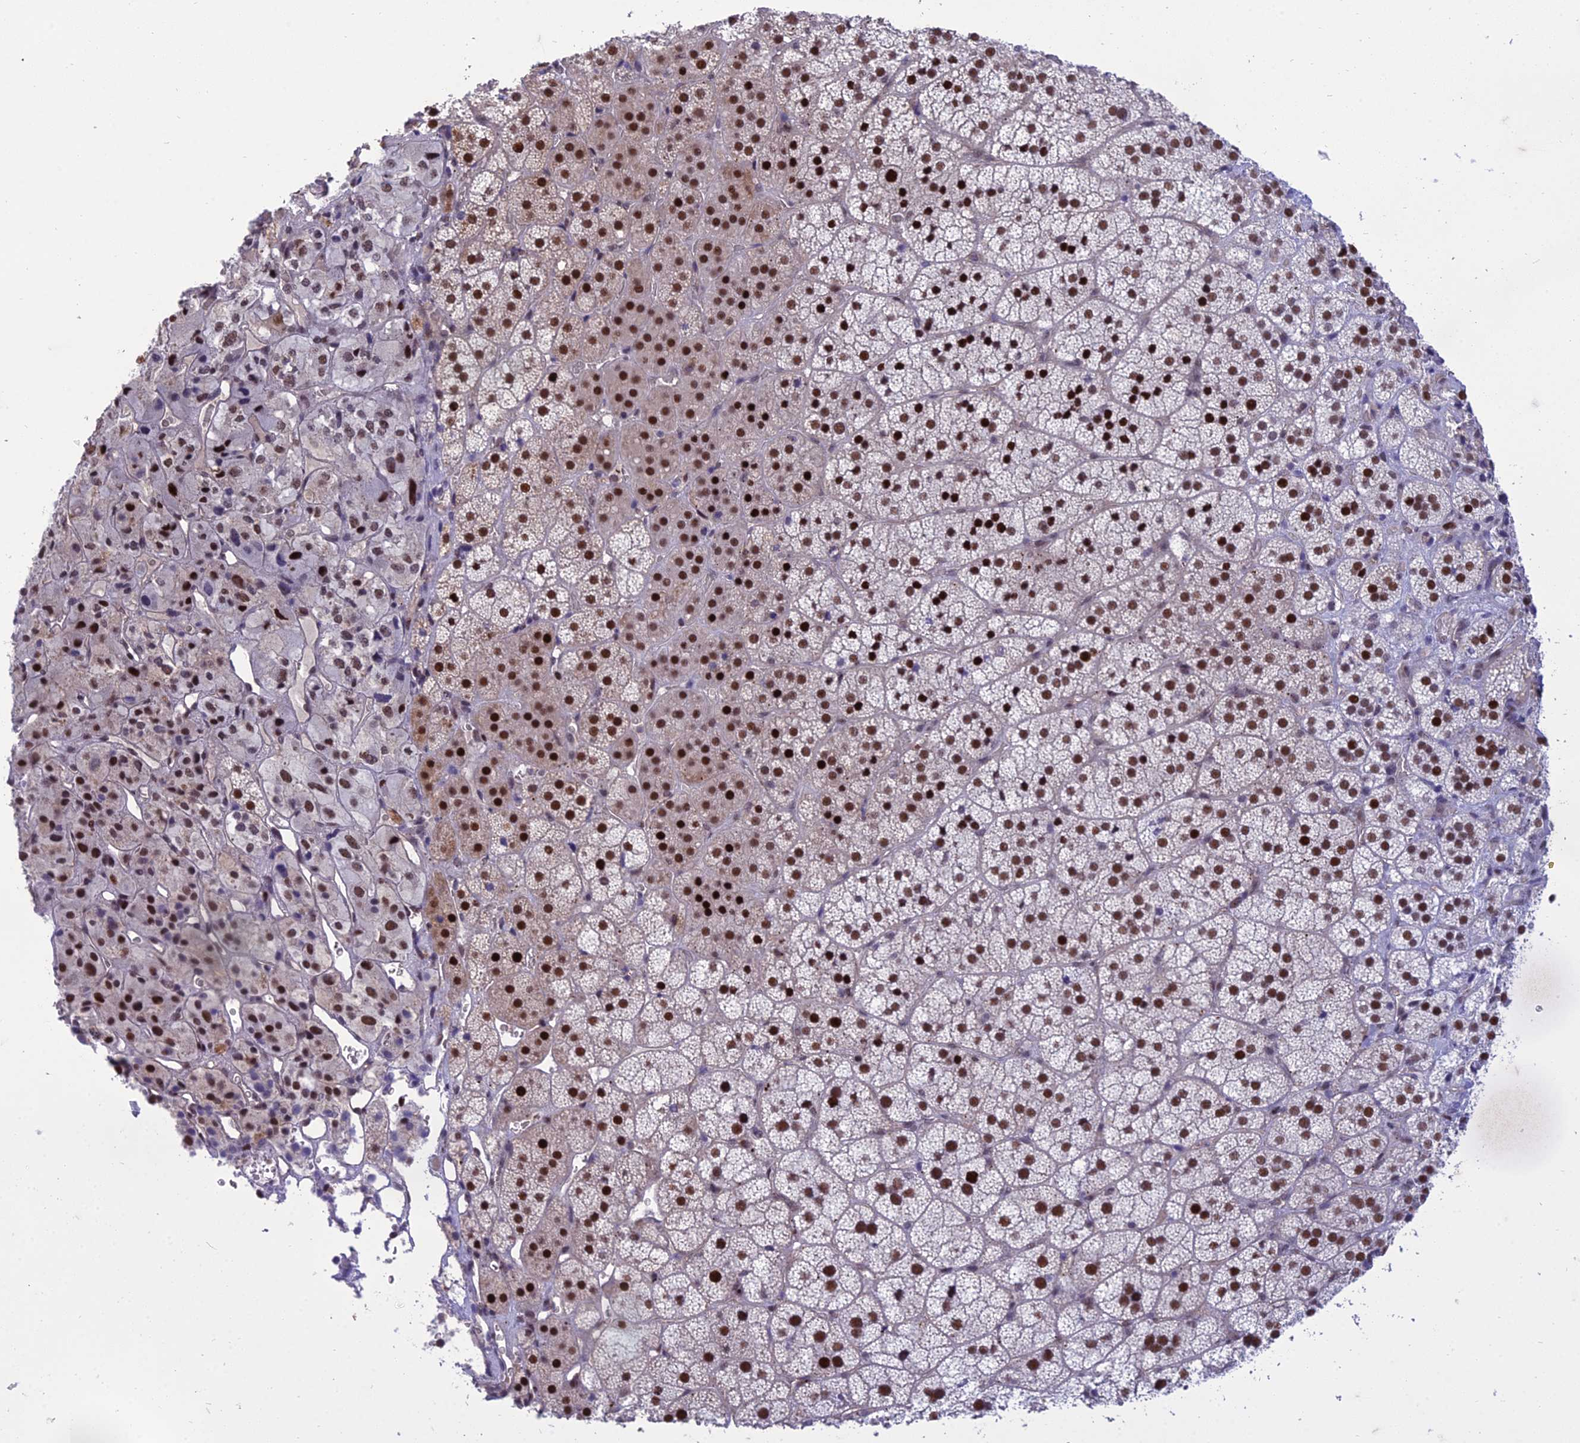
{"staining": {"intensity": "strong", "quantity": ">75%", "location": "nuclear"}, "tissue": "adrenal gland", "cell_type": "Glandular cells", "image_type": "normal", "snomed": [{"axis": "morphology", "description": "Normal tissue, NOS"}, {"axis": "topography", "description": "Adrenal gland"}], "caption": "Protein positivity by immunohistochemistry exhibits strong nuclear staining in about >75% of glandular cells in benign adrenal gland.", "gene": "RANBP3", "patient": {"sex": "female", "age": 44}}